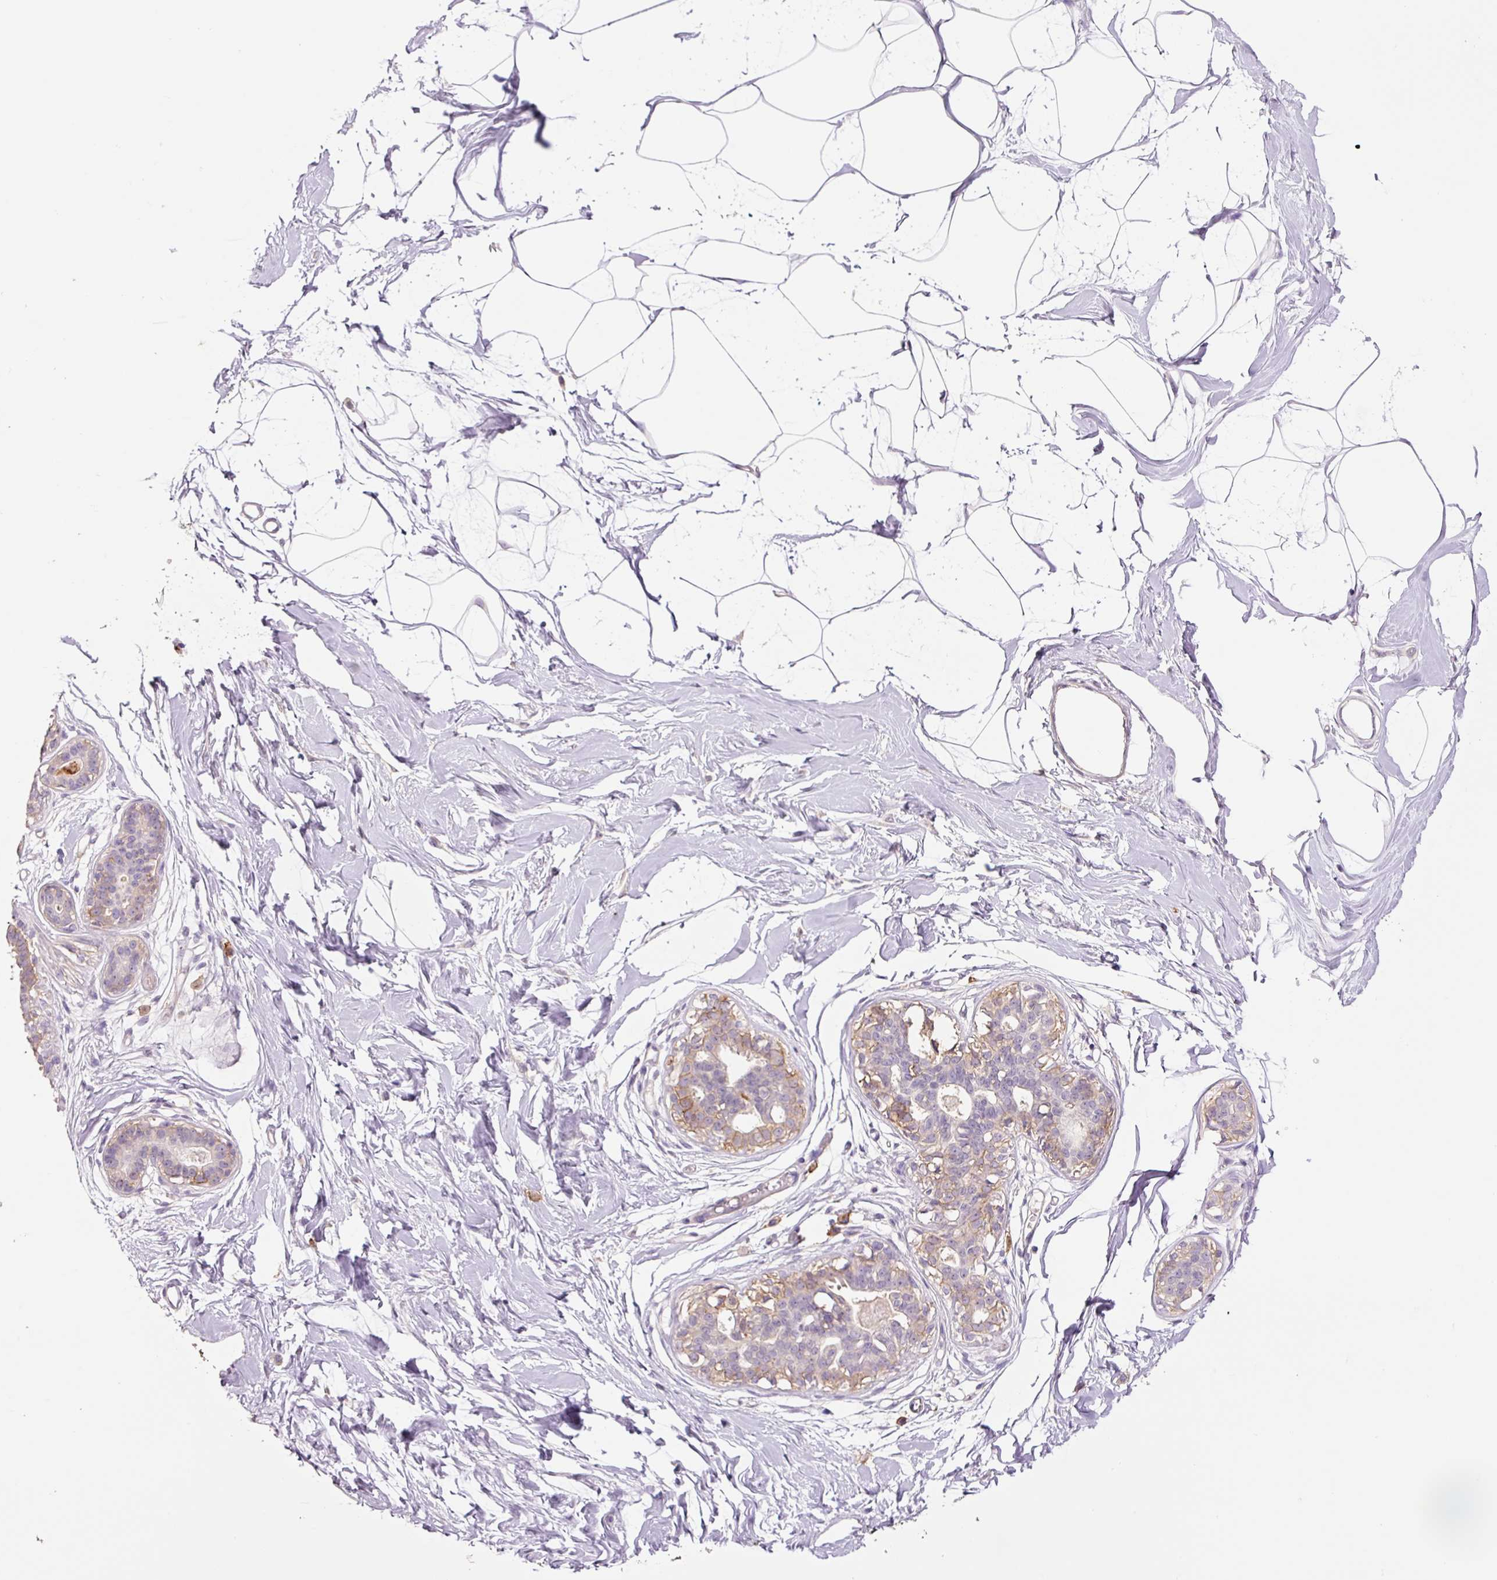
{"staining": {"intensity": "negative", "quantity": "none", "location": "none"}, "tissue": "breast", "cell_type": "Adipocytes", "image_type": "normal", "snomed": [{"axis": "morphology", "description": "Normal tissue, NOS"}, {"axis": "topography", "description": "Breast"}], "caption": "The histopathology image displays no significant staining in adipocytes of breast. The staining is performed using DAB (3,3'-diaminobenzidine) brown chromogen with nuclei counter-stained in using hematoxylin.", "gene": "SLC1A4", "patient": {"sex": "female", "age": 45}}